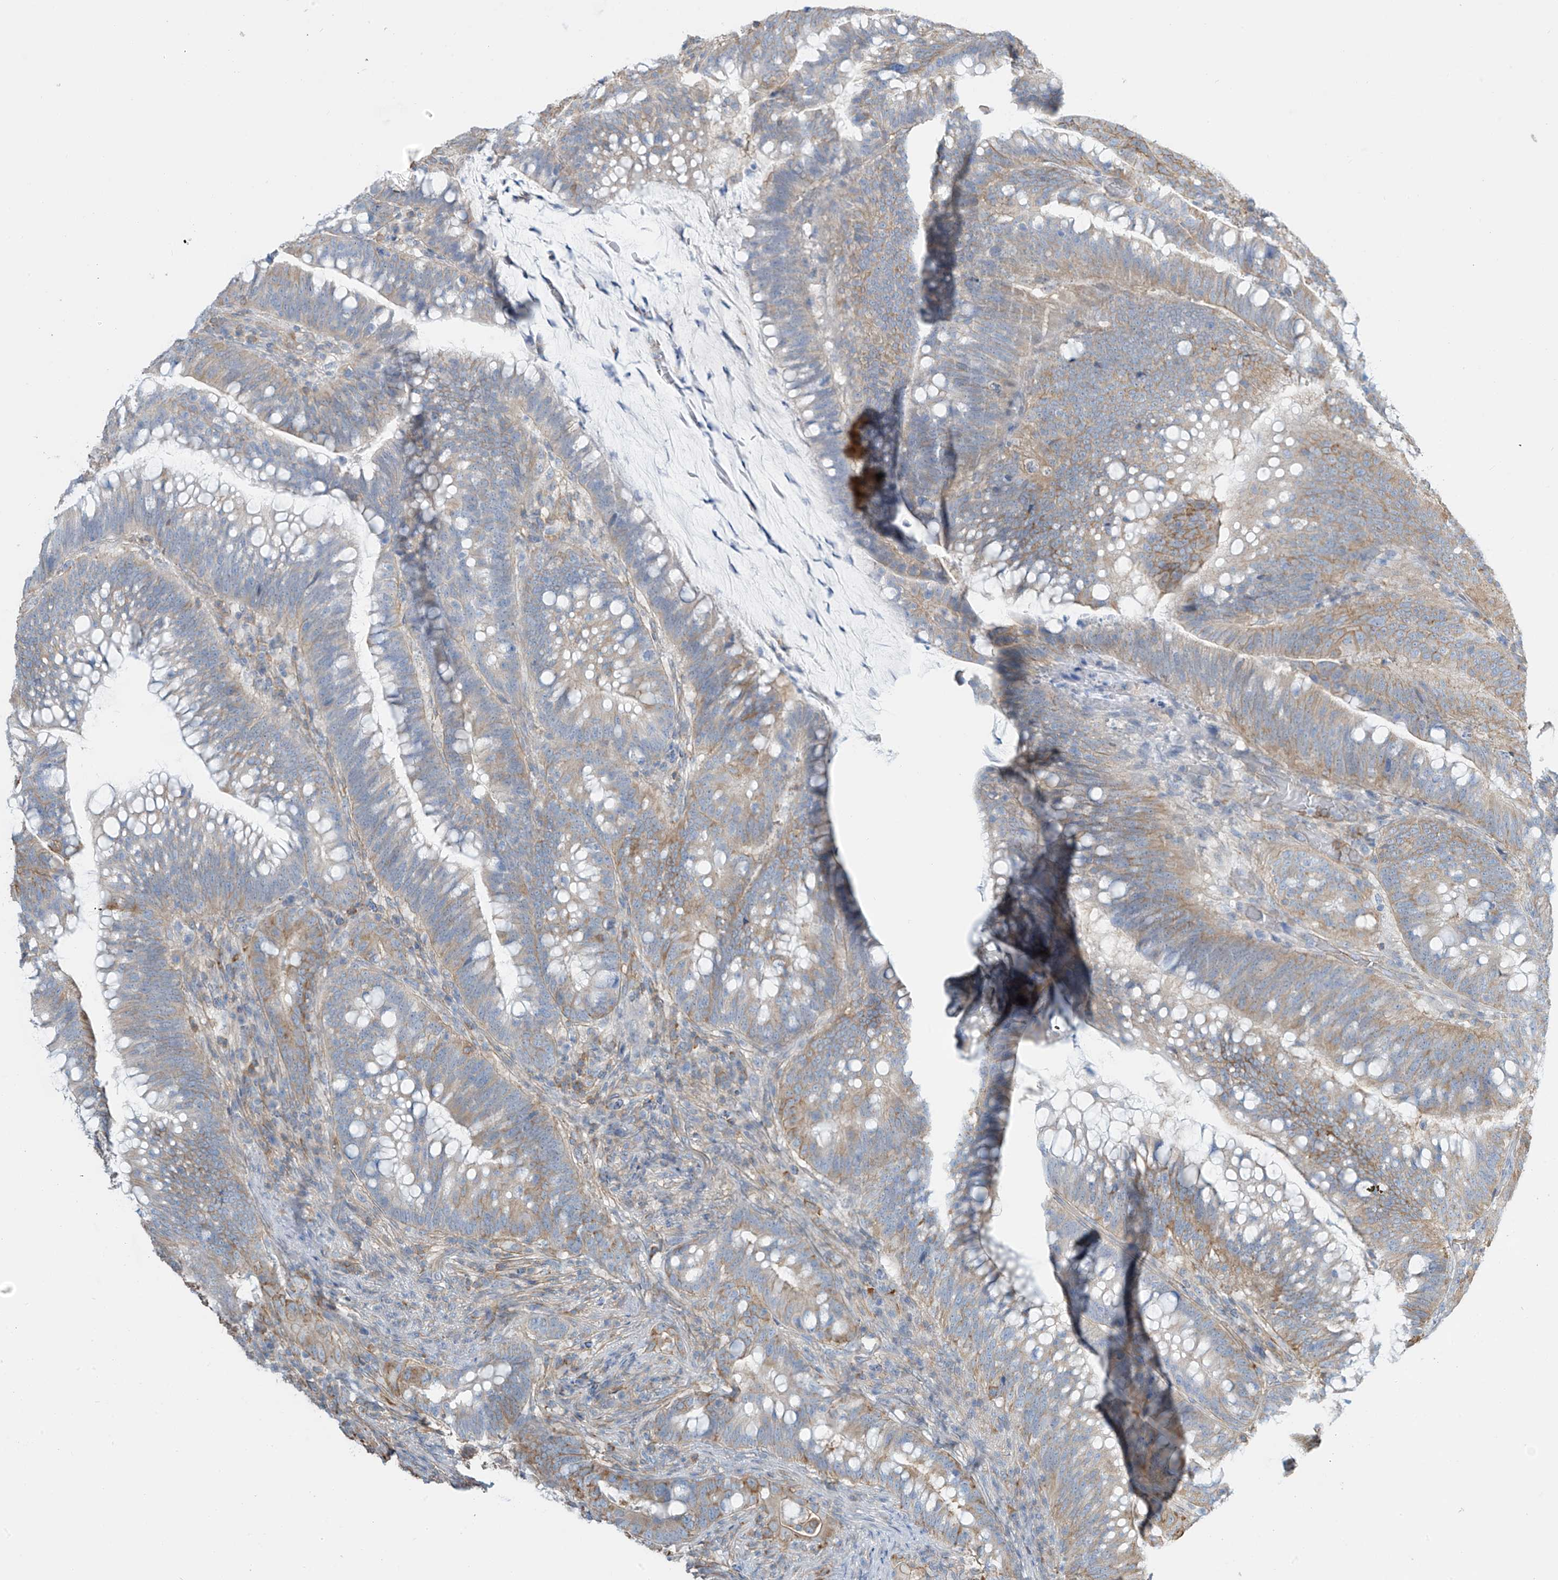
{"staining": {"intensity": "moderate", "quantity": "25%-75%", "location": "cytoplasmic/membranous"}, "tissue": "colorectal cancer", "cell_type": "Tumor cells", "image_type": "cancer", "snomed": [{"axis": "morphology", "description": "Adenocarcinoma, NOS"}, {"axis": "topography", "description": "Colon"}], "caption": "IHC photomicrograph of neoplastic tissue: human colorectal cancer stained using IHC demonstrates medium levels of moderate protein expression localized specifically in the cytoplasmic/membranous of tumor cells, appearing as a cytoplasmic/membranous brown color.", "gene": "ZNF846", "patient": {"sex": "female", "age": 66}}